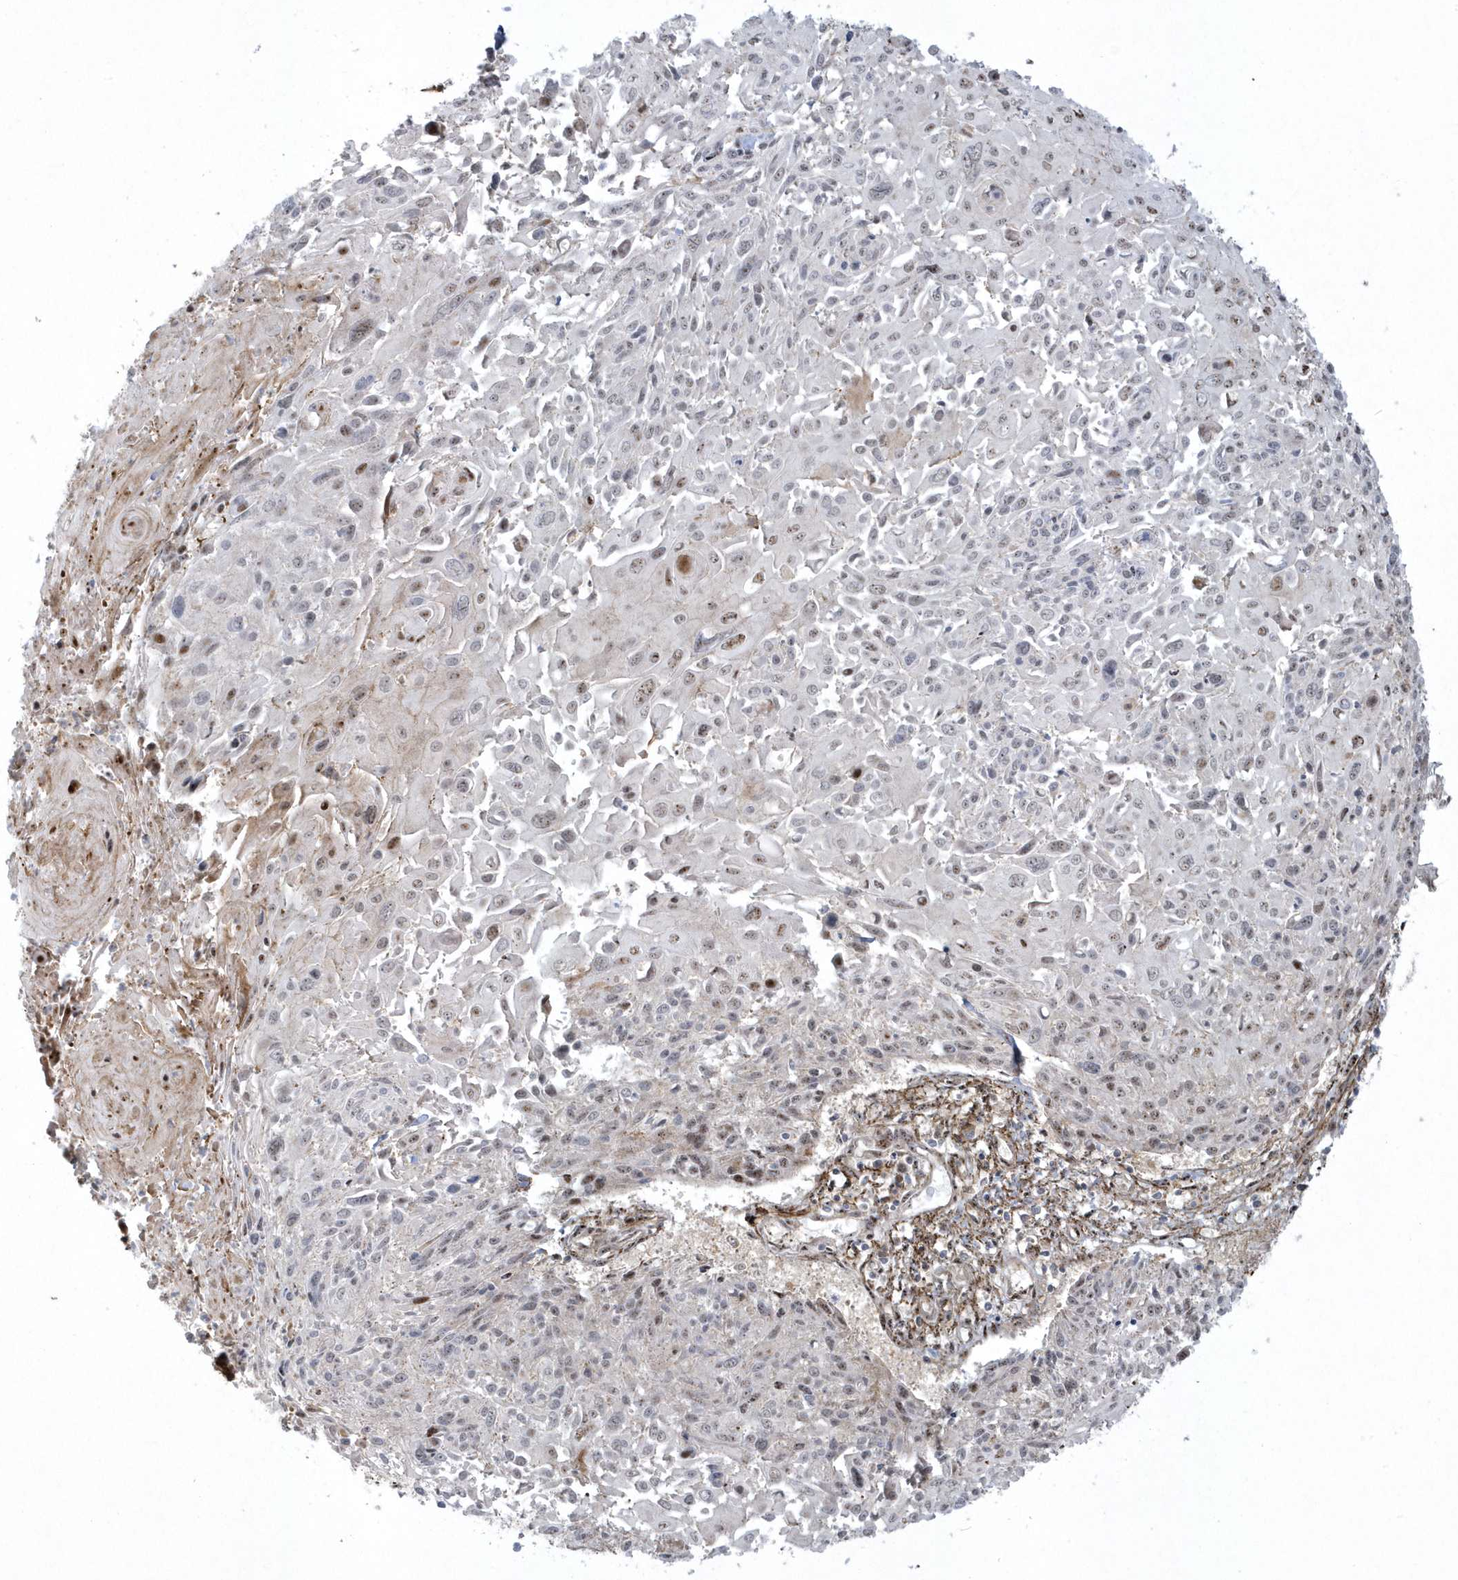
{"staining": {"intensity": "weak", "quantity": "25%-75%", "location": "nuclear"}, "tissue": "cervical cancer", "cell_type": "Tumor cells", "image_type": "cancer", "snomed": [{"axis": "morphology", "description": "Squamous cell carcinoma, NOS"}, {"axis": "topography", "description": "Cervix"}], "caption": "Tumor cells display weak nuclear staining in about 25%-75% of cells in squamous cell carcinoma (cervical). (brown staining indicates protein expression, while blue staining denotes nuclei).", "gene": "MASP2", "patient": {"sex": "female", "age": 51}}